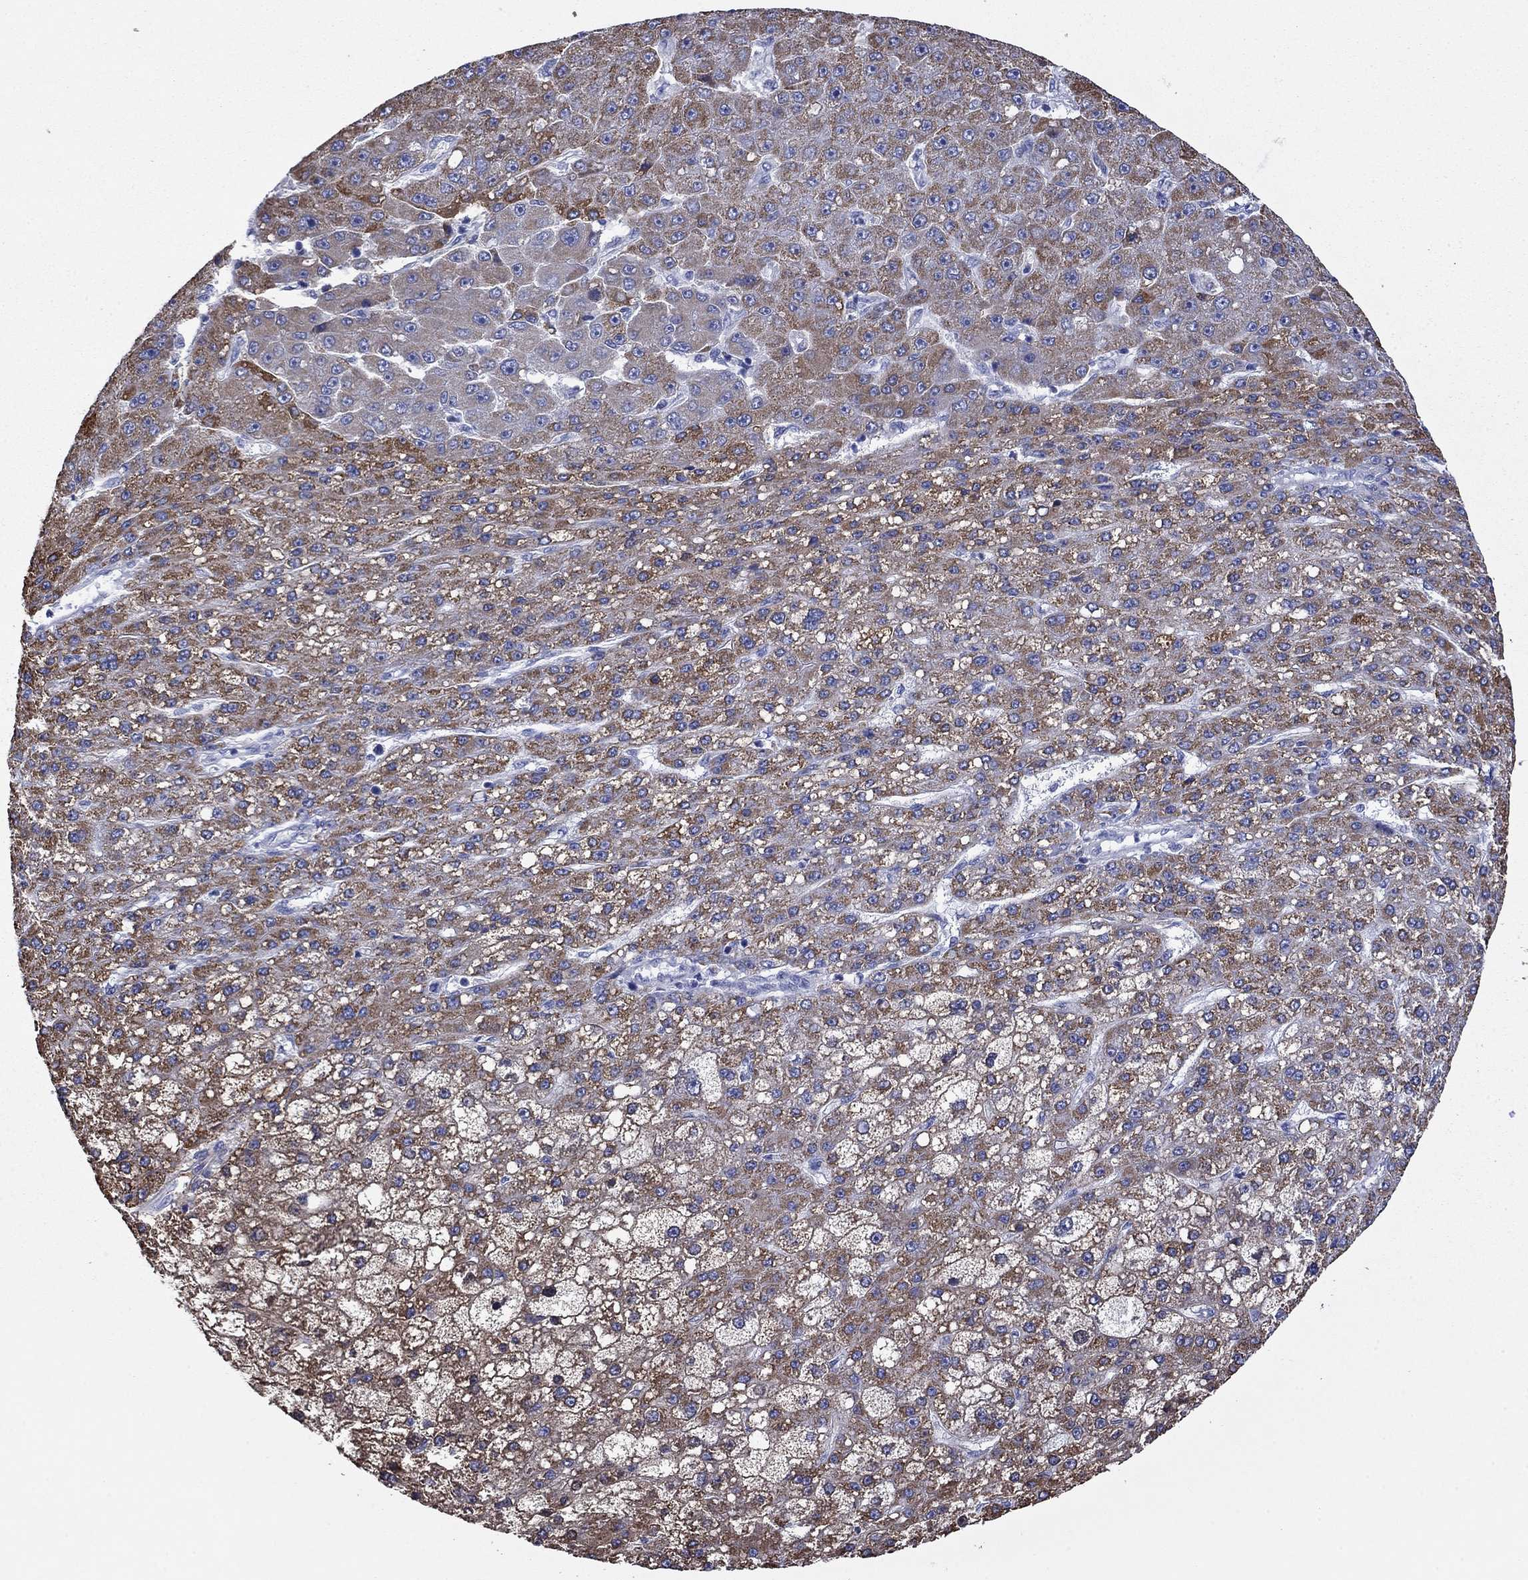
{"staining": {"intensity": "moderate", "quantity": ">75%", "location": "cytoplasmic/membranous"}, "tissue": "liver cancer", "cell_type": "Tumor cells", "image_type": "cancer", "snomed": [{"axis": "morphology", "description": "Carcinoma, Hepatocellular, NOS"}, {"axis": "topography", "description": "Liver"}], "caption": "Tumor cells reveal moderate cytoplasmic/membranous expression in approximately >75% of cells in liver hepatocellular carcinoma.", "gene": "ACADSB", "patient": {"sex": "male", "age": 67}}